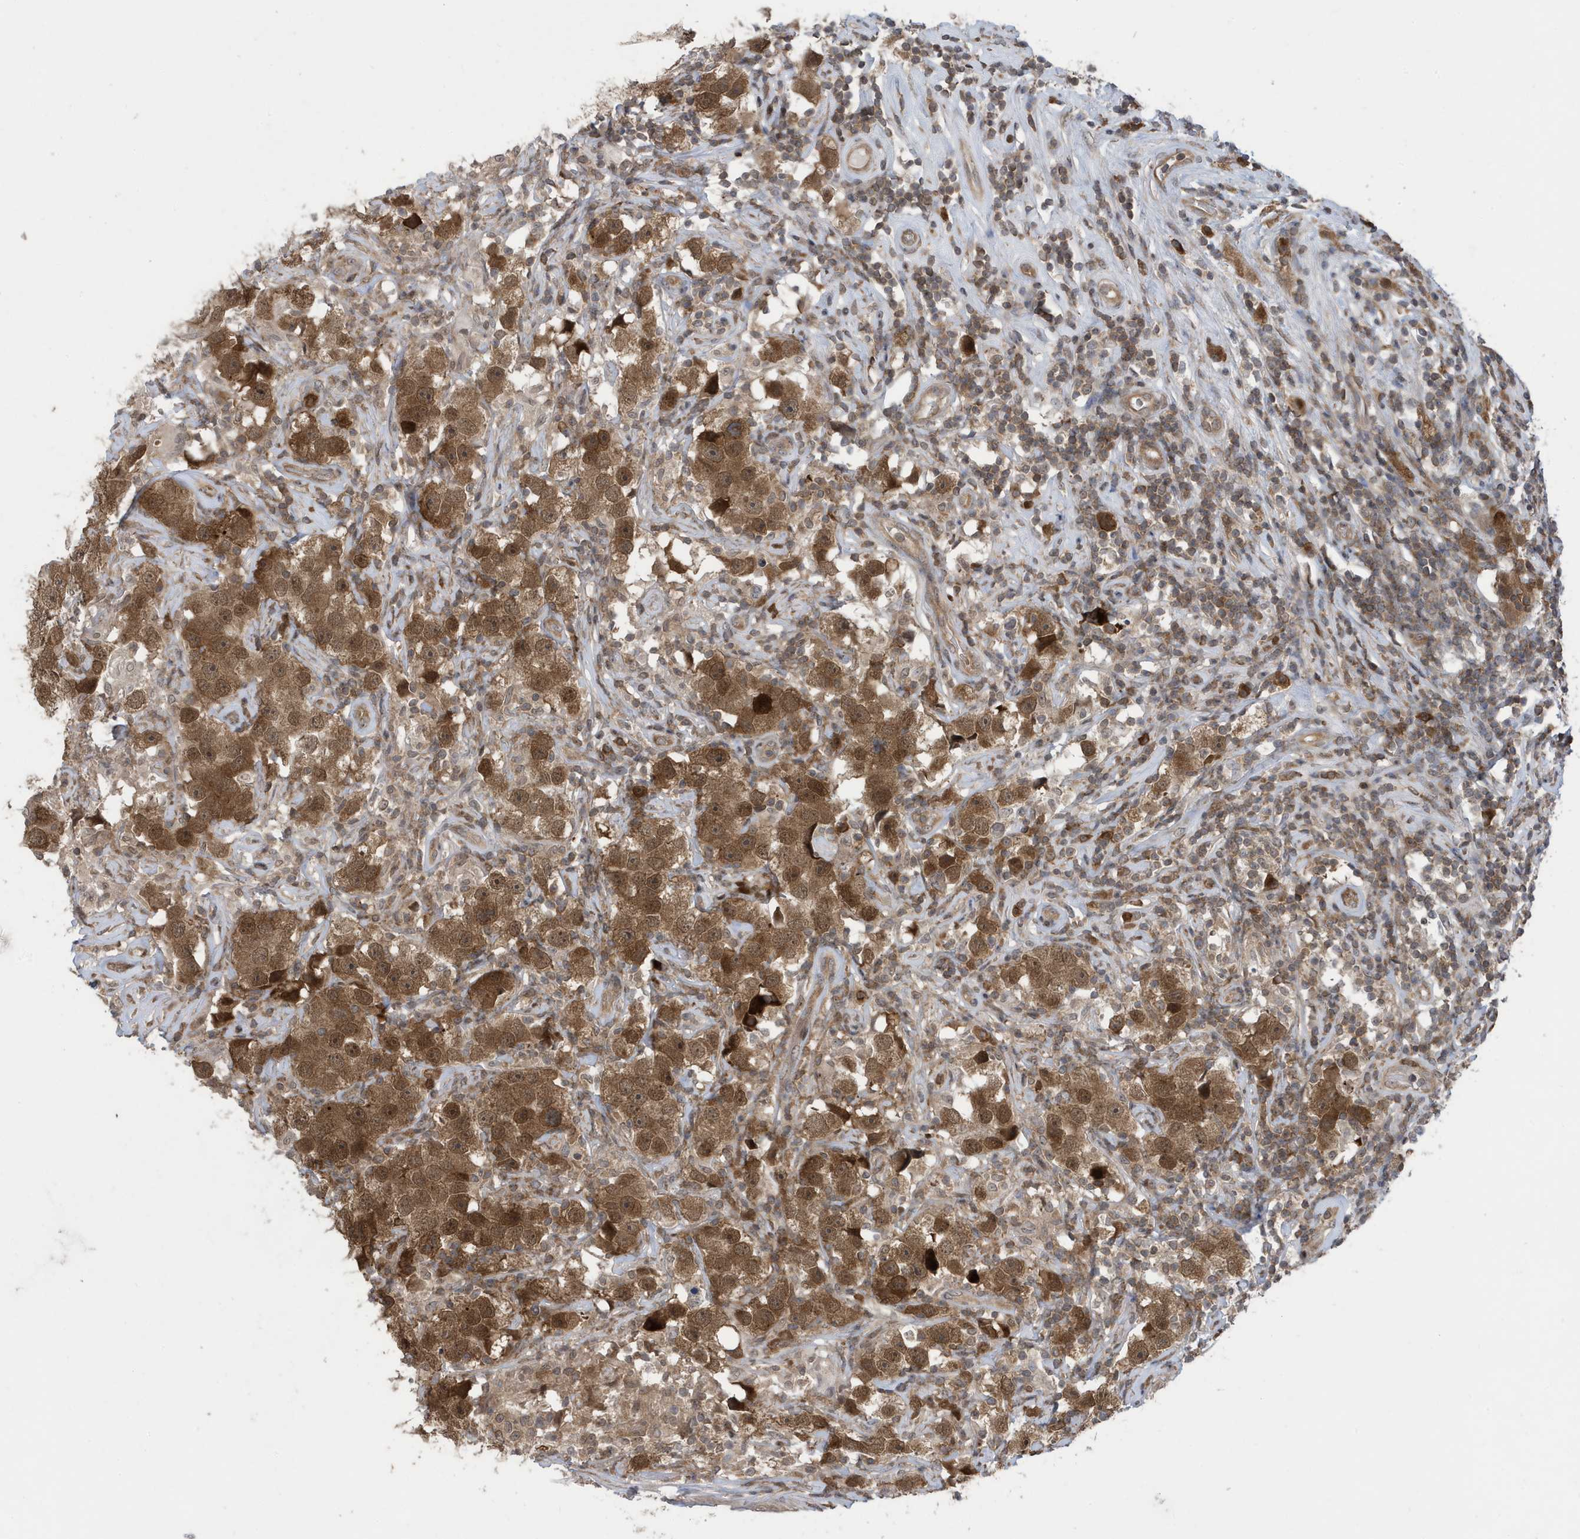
{"staining": {"intensity": "moderate", "quantity": ">75%", "location": "cytoplasmic/membranous,nuclear"}, "tissue": "testis cancer", "cell_type": "Tumor cells", "image_type": "cancer", "snomed": [{"axis": "morphology", "description": "Seminoma, NOS"}, {"axis": "topography", "description": "Testis"}], "caption": "Seminoma (testis) stained with a protein marker exhibits moderate staining in tumor cells.", "gene": "UBQLN1", "patient": {"sex": "male", "age": 49}}